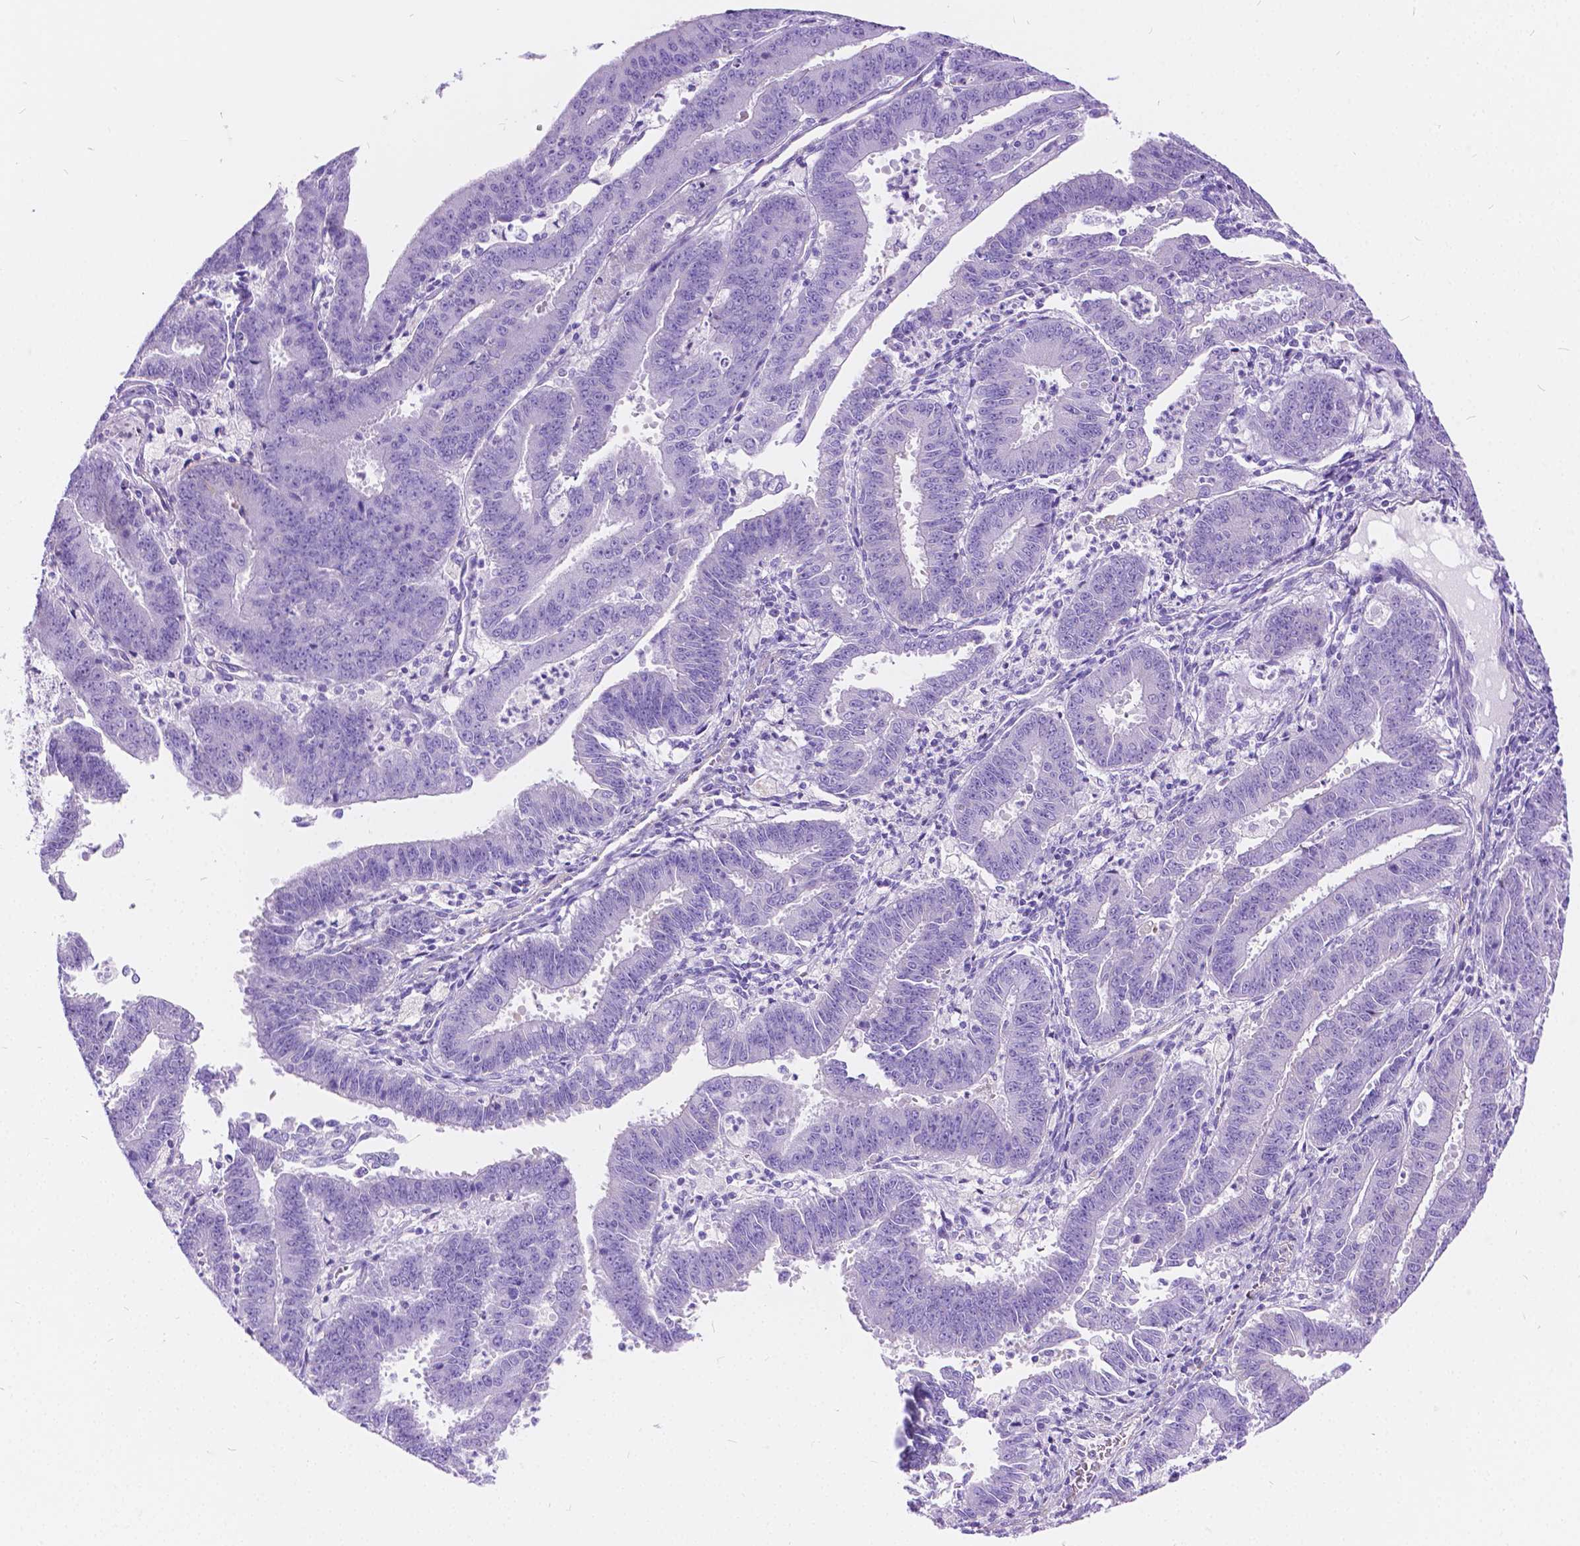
{"staining": {"intensity": "negative", "quantity": "none", "location": "none"}, "tissue": "endometrial cancer", "cell_type": "Tumor cells", "image_type": "cancer", "snomed": [{"axis": "morphology", "description": "Adenocarcinoma, NOS"}, {"axis": "topography", "description": "Endometrium"}], "caption": "A high-resolution photomicrograph shows IHC staining of adenocarcinoma (endometrial), which shows no significant expression in tumor cells.", "gene": "CHRM1", "patient": {"sex": "female", "age": 73}}